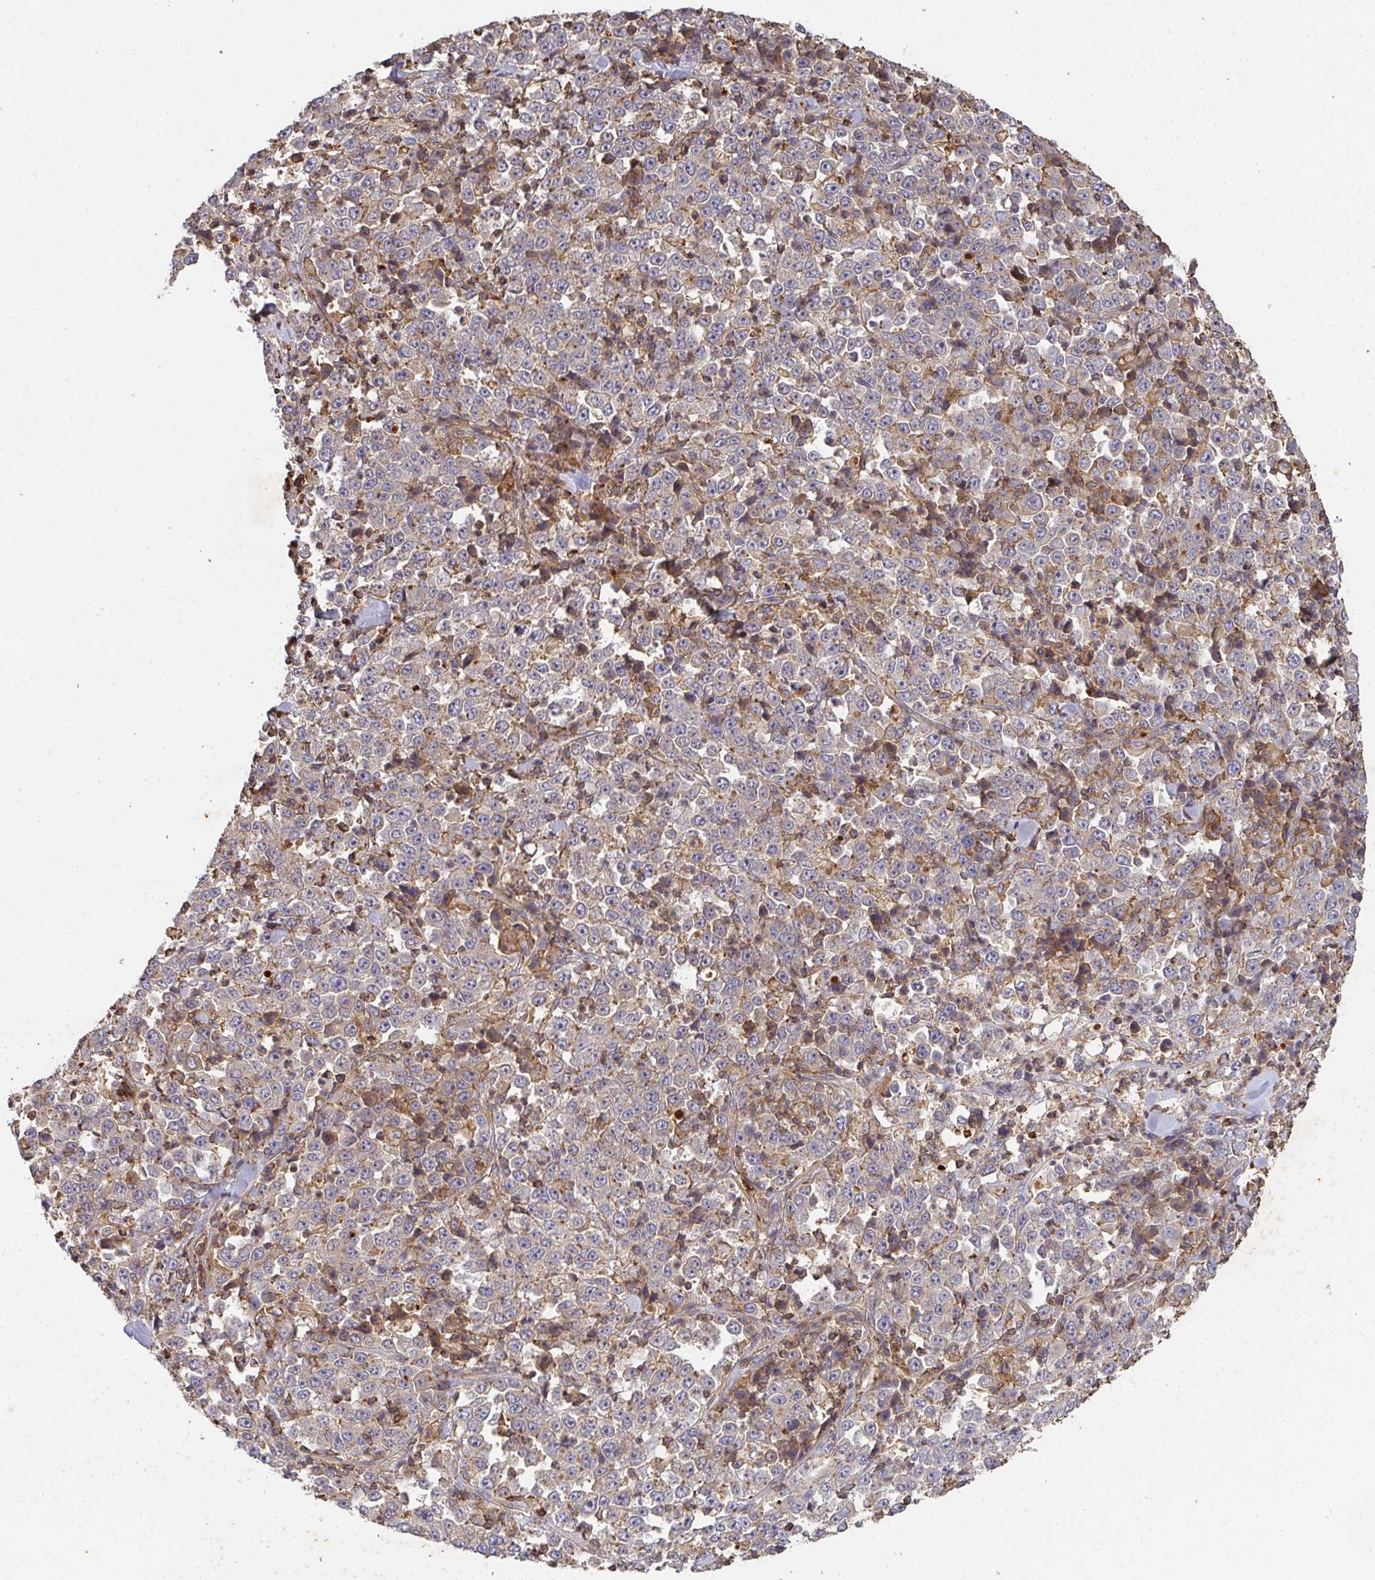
{"staining": {"intensity": "negative", "quantity": "none", "location": "none"}, "tissue": "stomach cancer", "cell_type": "Tumor cells", "image_type": "cancer", "snomed": [{"axis": "morphology", "description": "Normal tissue, NOS"}, {"axis": "morphology", "description": "Adenocarcinoma, NOS"}, {"axis": "topography", "description": "Stomach, upper"}, {"axis": "topography", "description": "Stomach"}], "caption": "The image demonstrates no significant staining in tumor cells of stomach cancer.", "gene": "TNMD", "patient": {"sex": "male", "age": 59}}